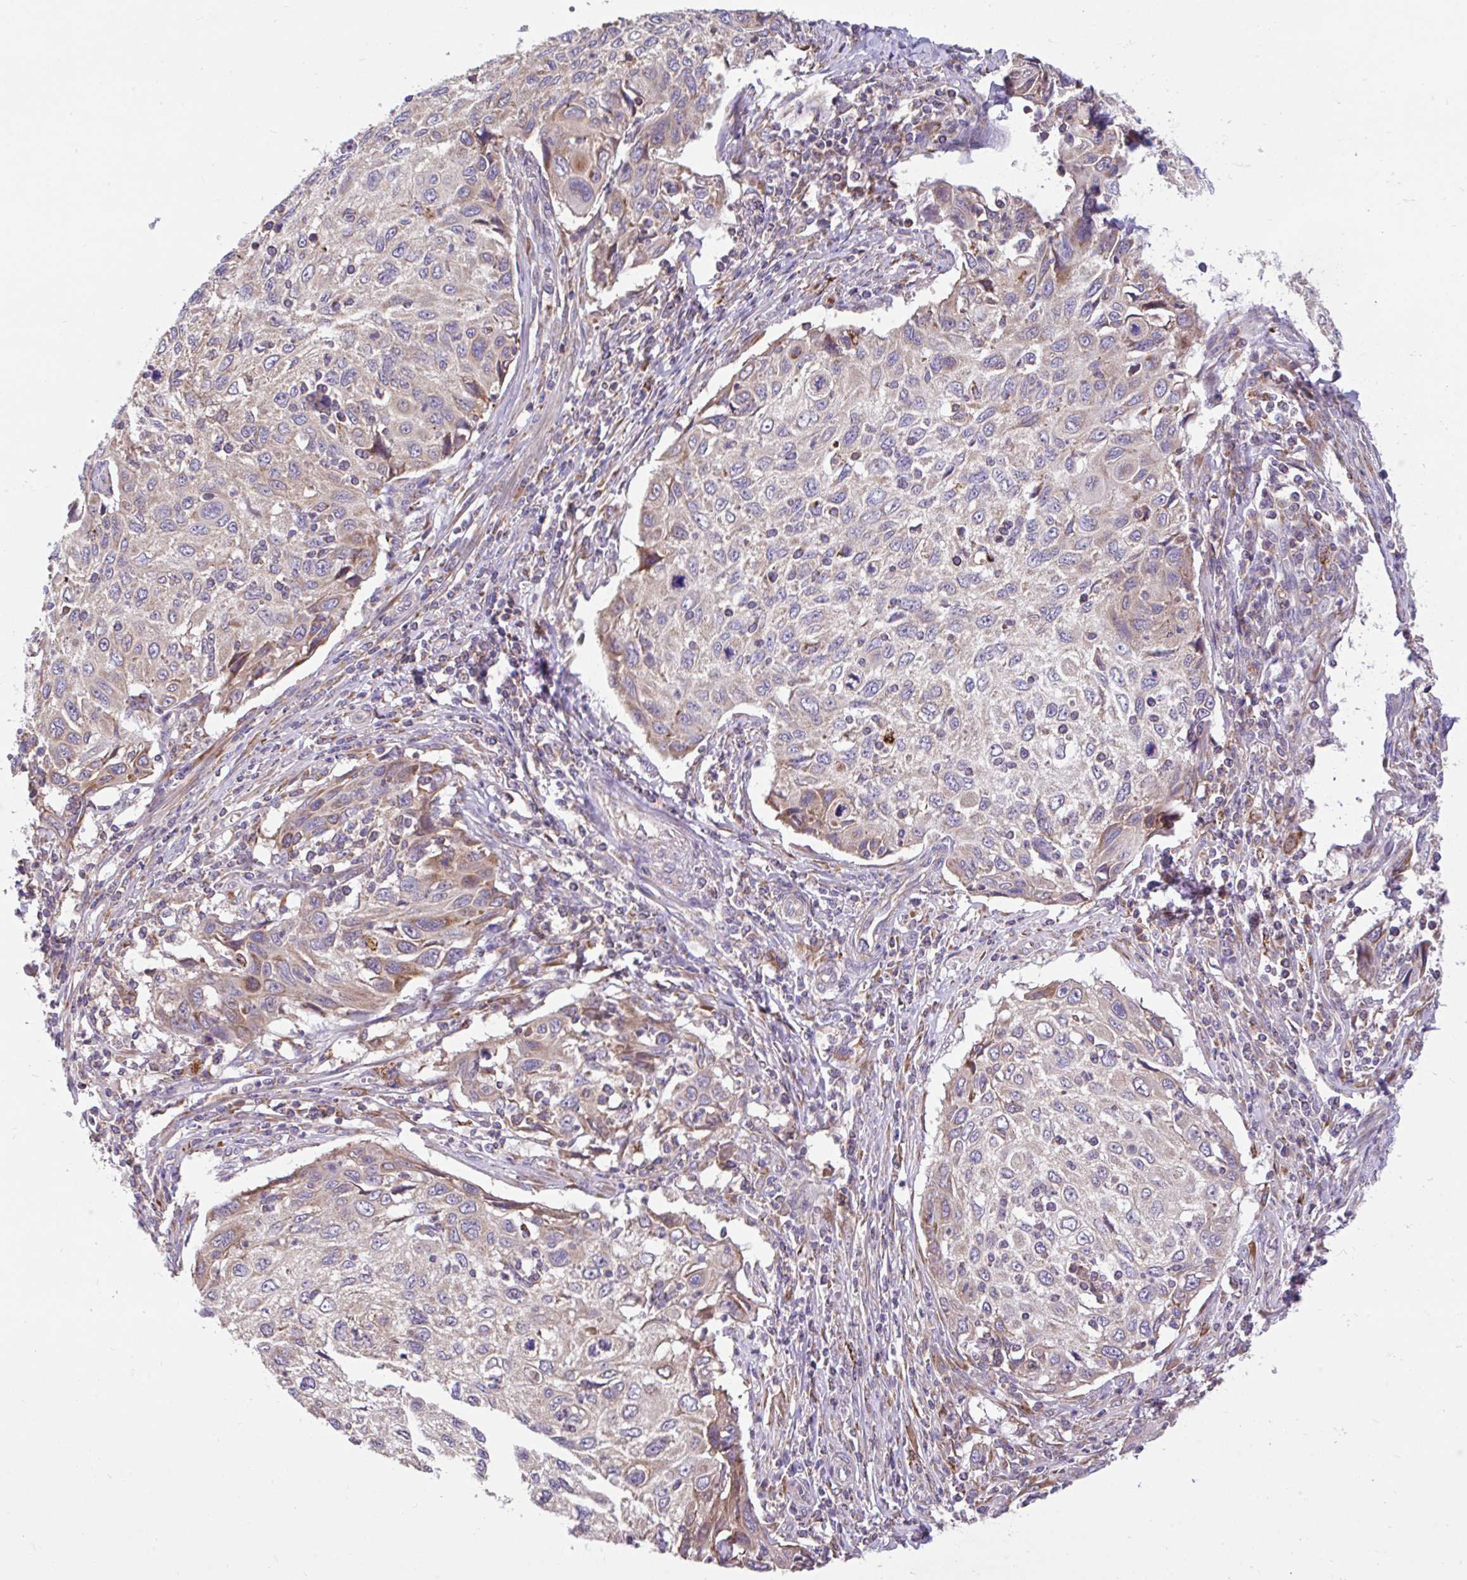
{"staining": {"intensity": "weak", "quantity": "<25%", "location": "cytoplasmic/membranous"}, "tissue": "cervical cancer", "cell_type": "Tumor cells", "image_type": "cancer", "snomed": [{"axis": "morphology", "description": "Squamous cell carcinoma, NOS"}, {"axis": "topography", "description": "Cervix"}], "caption": "IHC micrograph of neoplastic tissue: cervical squamous cell carcinoma stained with DAB (3,3'-diaminobenzidine) reveals no significant protein positivity in tumor cells. The staining is performed using DAB brown chromogen with nuclei counter-stained in using hematoxylin.", "gene": "RALBP1", "patient": {"sex": "female", "age": 70}}